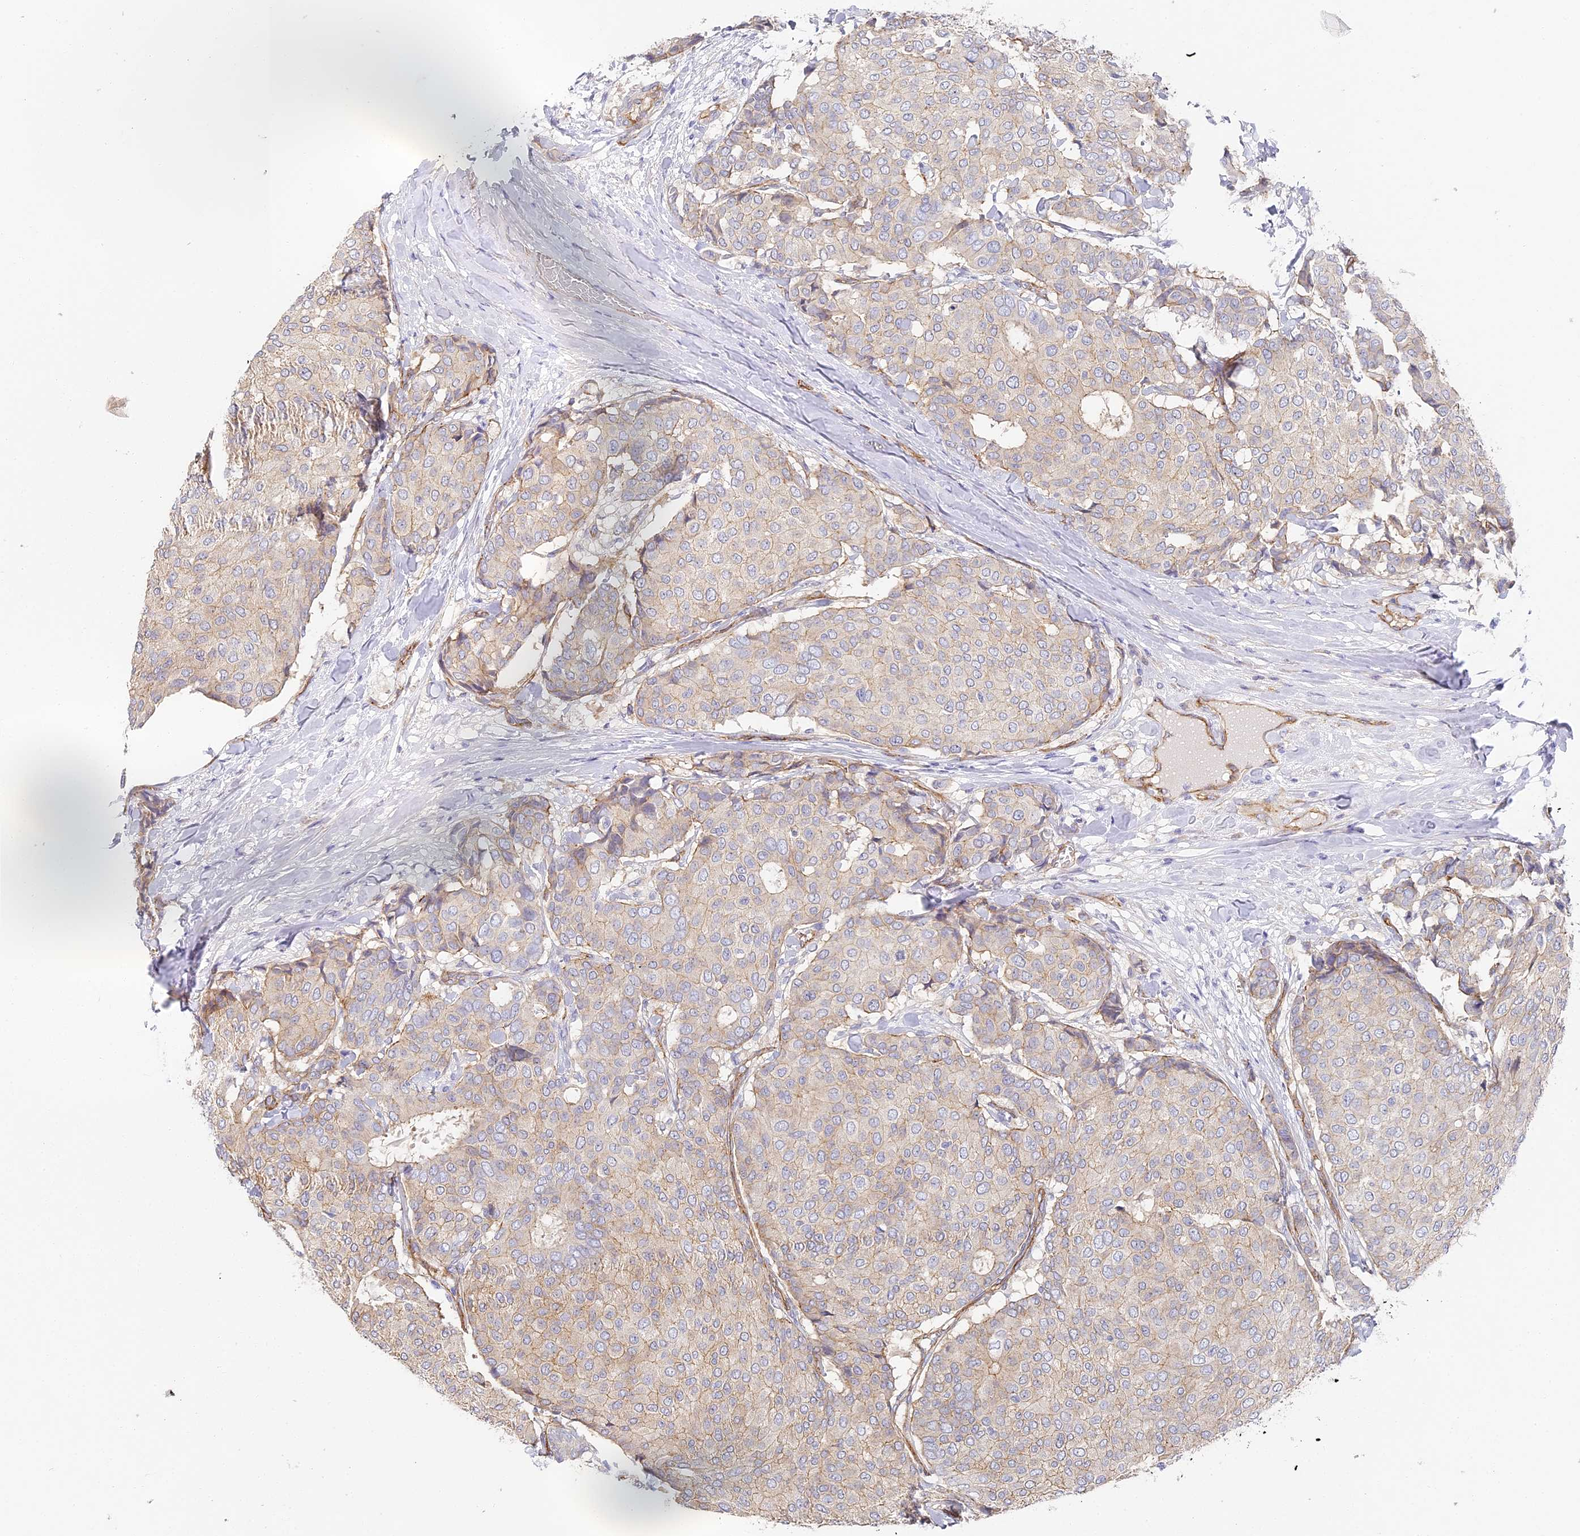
{"staining": {"intensity": "weak", "quantity": "<25%", "location": "cytoplasmic/membranous"}, "tissue": "breast cancer", "cell_type": "Tumor cells", "image_type": "cancer", "snomed": [{"axis": "morphology", "description": "Duct carcinoma"}, {"axis": "topography", "description": "Breast"}], "caption": "High power microscopy micrograph of an immunohistochemistry (IHC) histopathology image of breast infiltrating ductal carcinoma, revealing no significant positivity in tumor cells.", "gene": "CCDC30", "patient": {"sex": "female", "age": 75}}